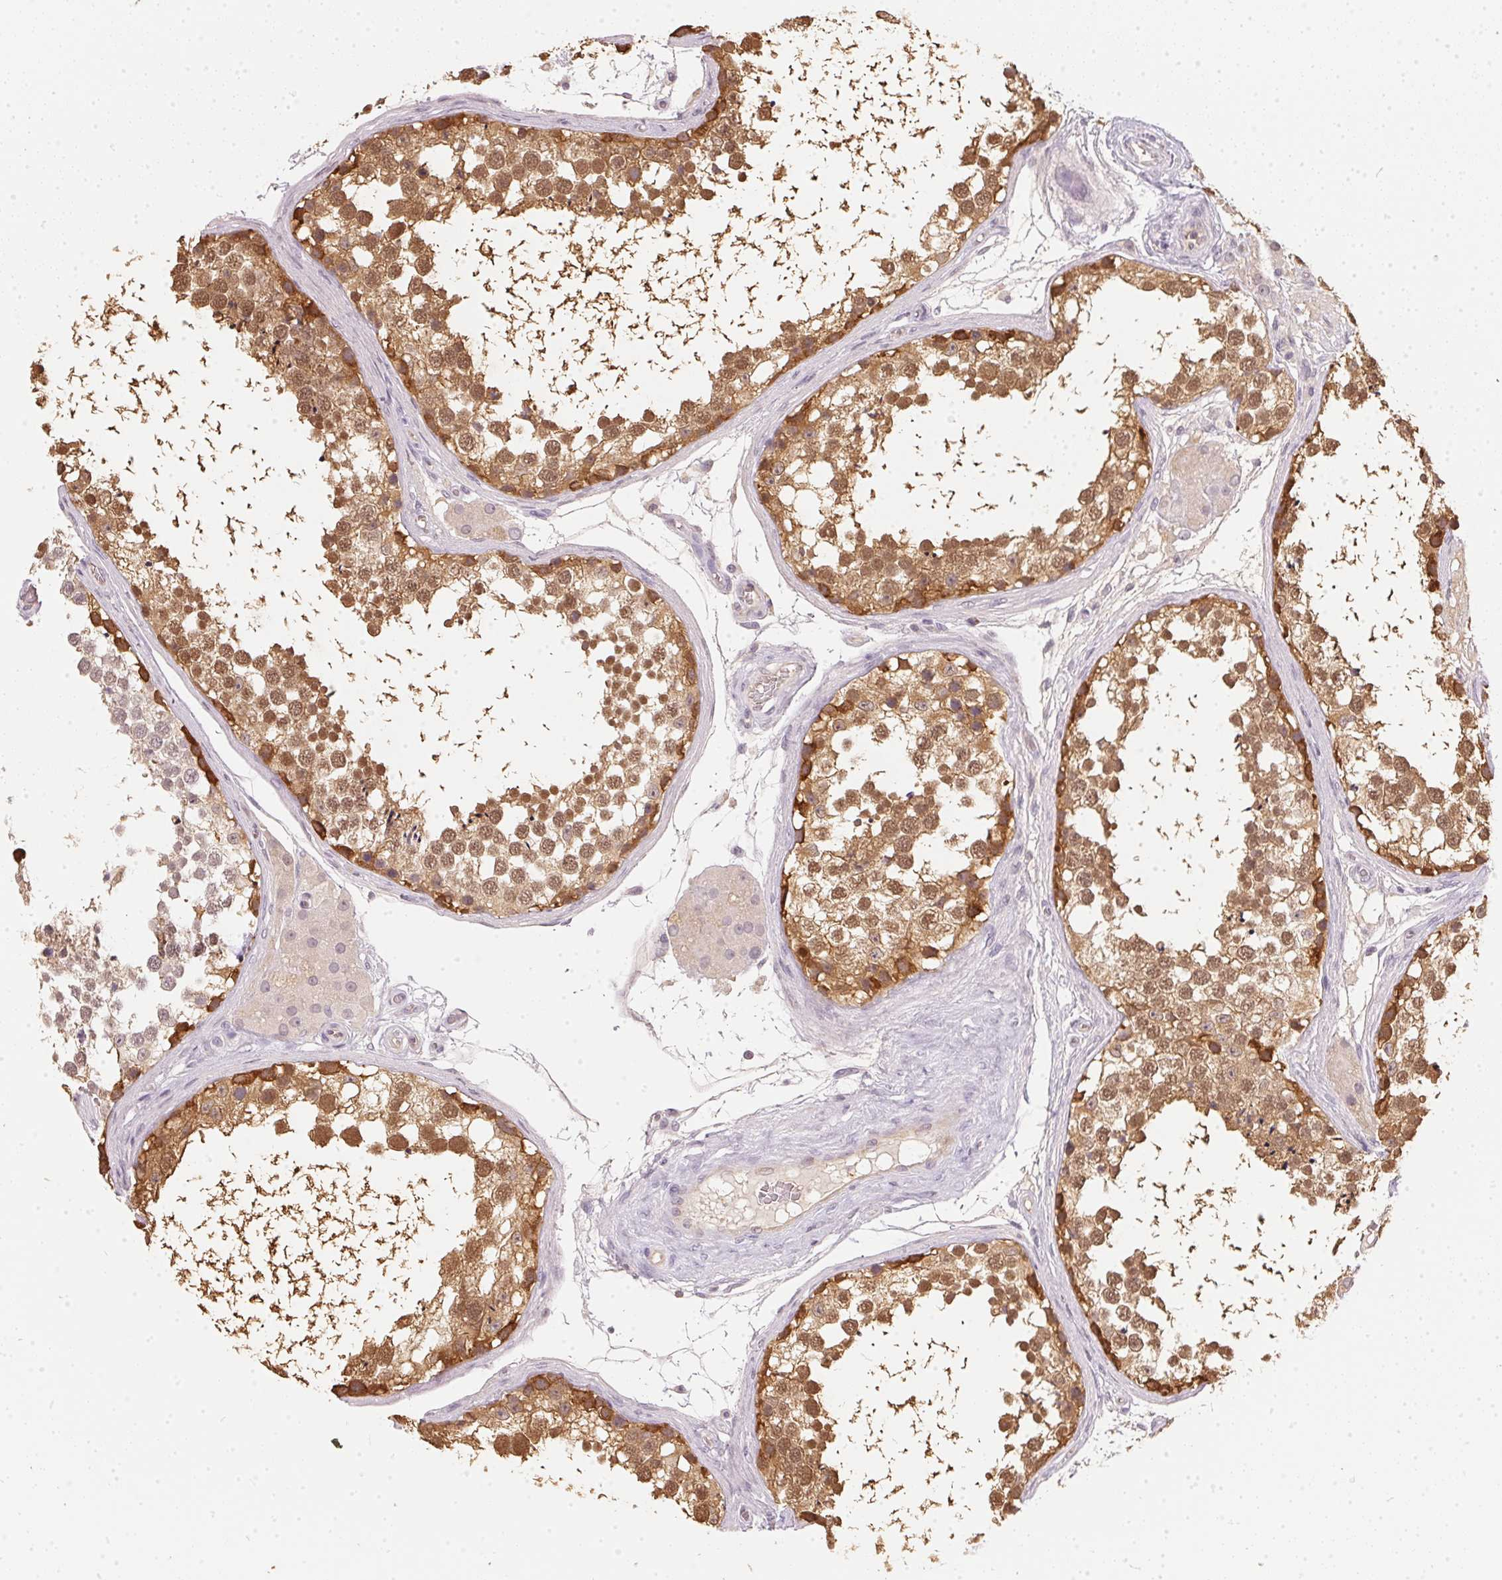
{"staining": {"intensity": "moderate", "quantity": ">75%", "location": "cytoplasmic/membranous,nuclear"}, "tissue": "testis", "cell_type": "Cells in seminiferous ducts", "image_type": "normal", "snomed": [{"axis": "morphology", "description": "Normal tissue, NOS"}, {"axis": "morphology", "description": "Seminoma, NOS"}, {"axis": "topography", "description": "Testis"}], "caption": "This histopathology image exhibits IHC staining of benign testis, with medium moderate cytoplasmic/membranous,nuclear positivity in about >75% of cells in seminiferous ducts.", "gene": "BLMH", "patient": {"sex": "male", "age": 65}}